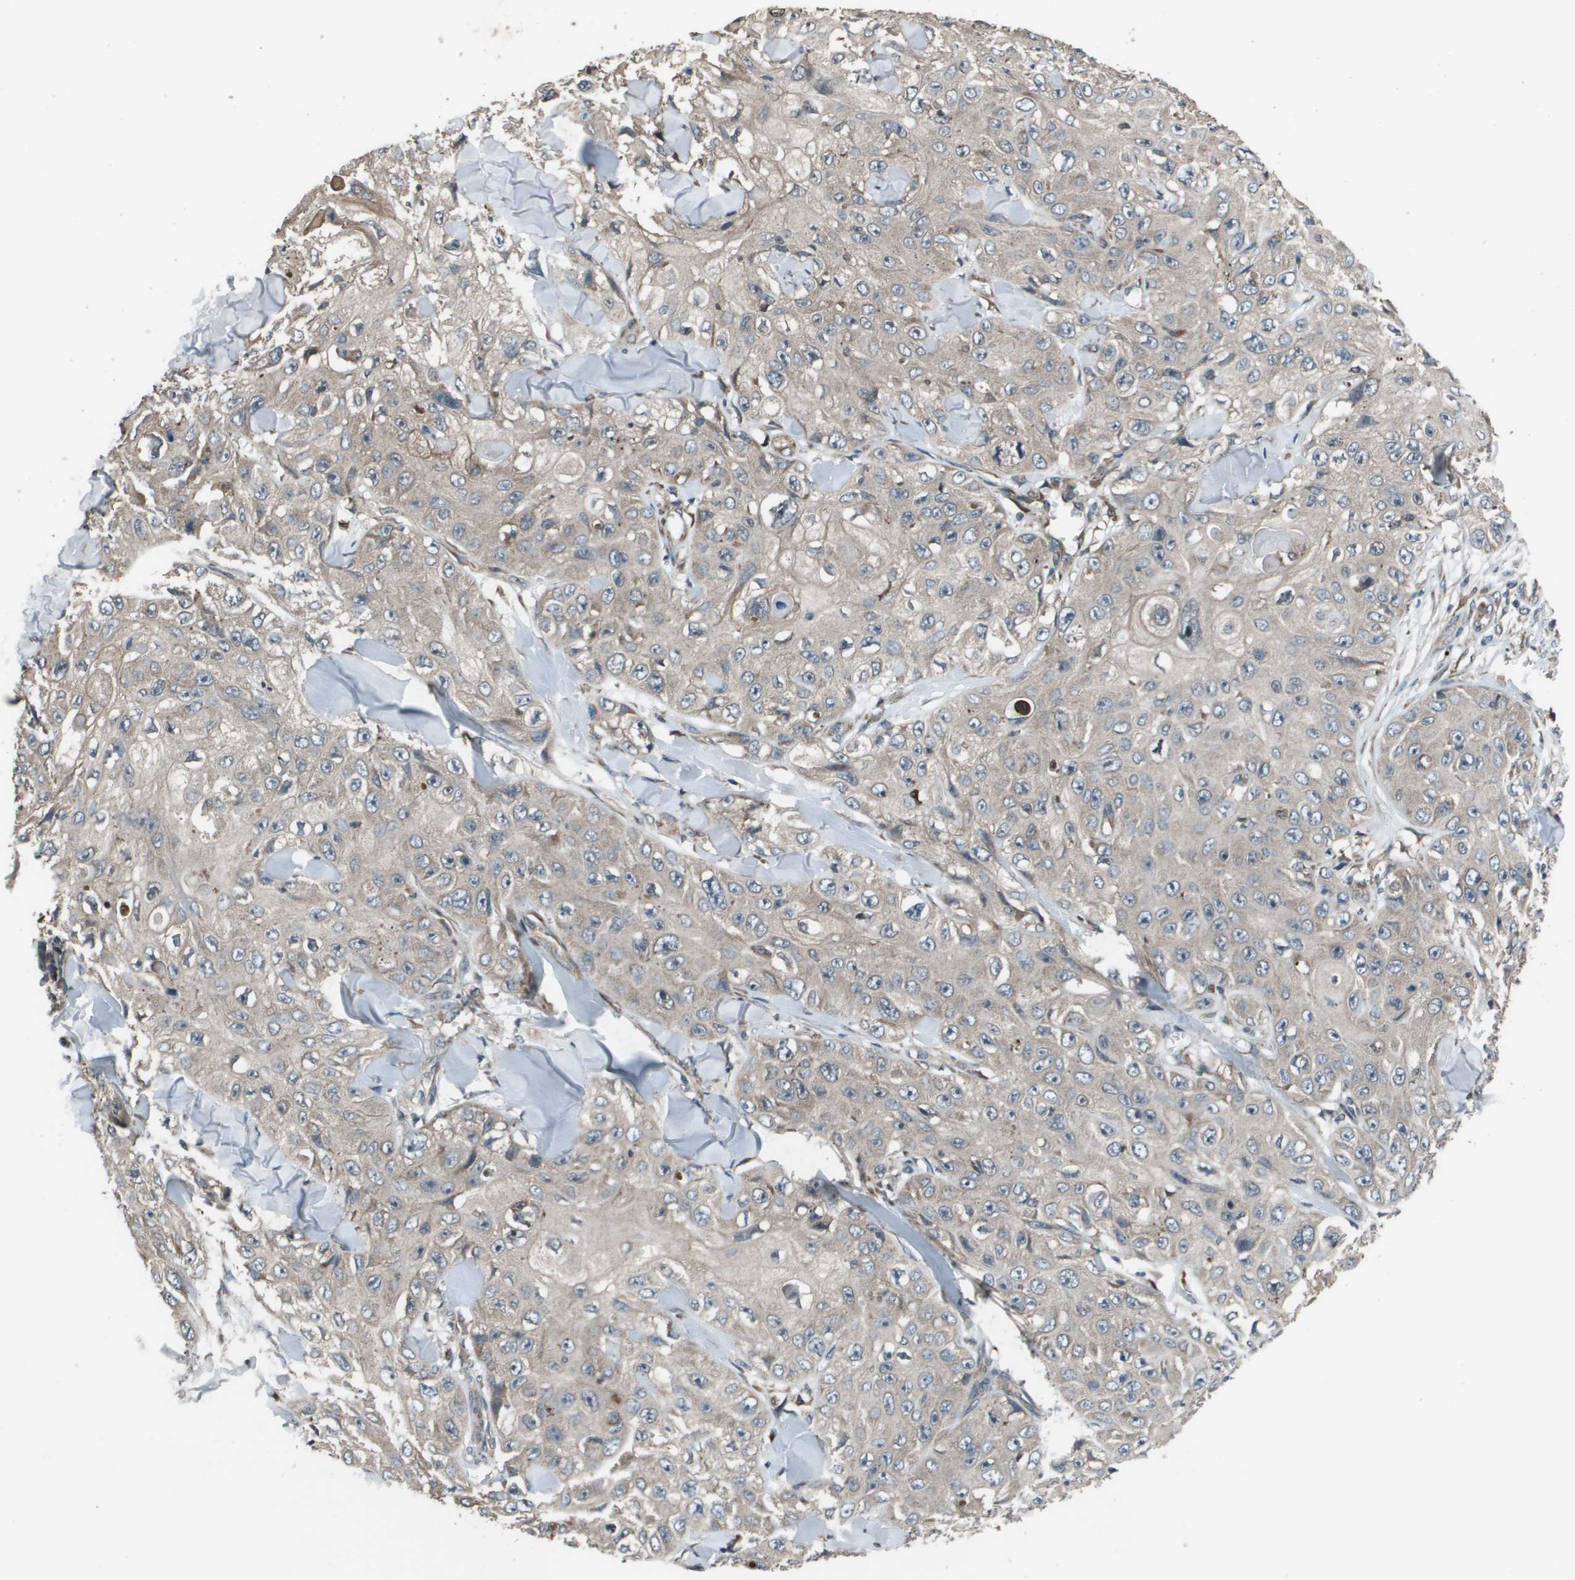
{"staining": {"intensity": "negative", "quantity": "none", "location": "none"}, "tissue": "skin cancer", "cell_type": "Tumor cells", "image_type": "cancer", "snomed": [{"axis": "morphology", "description": "Squamous cell carcinoma, NOS"}, {"axis": "topography", "description": "Skin"}], "caption": "DAB immunohistochemical staining of human skin cancer (squamous cell carcinoma) exhibits no significant positivity in tumor cells.", "gene": "GOSR2", "patient": {"sex": "male", "age": 86}}